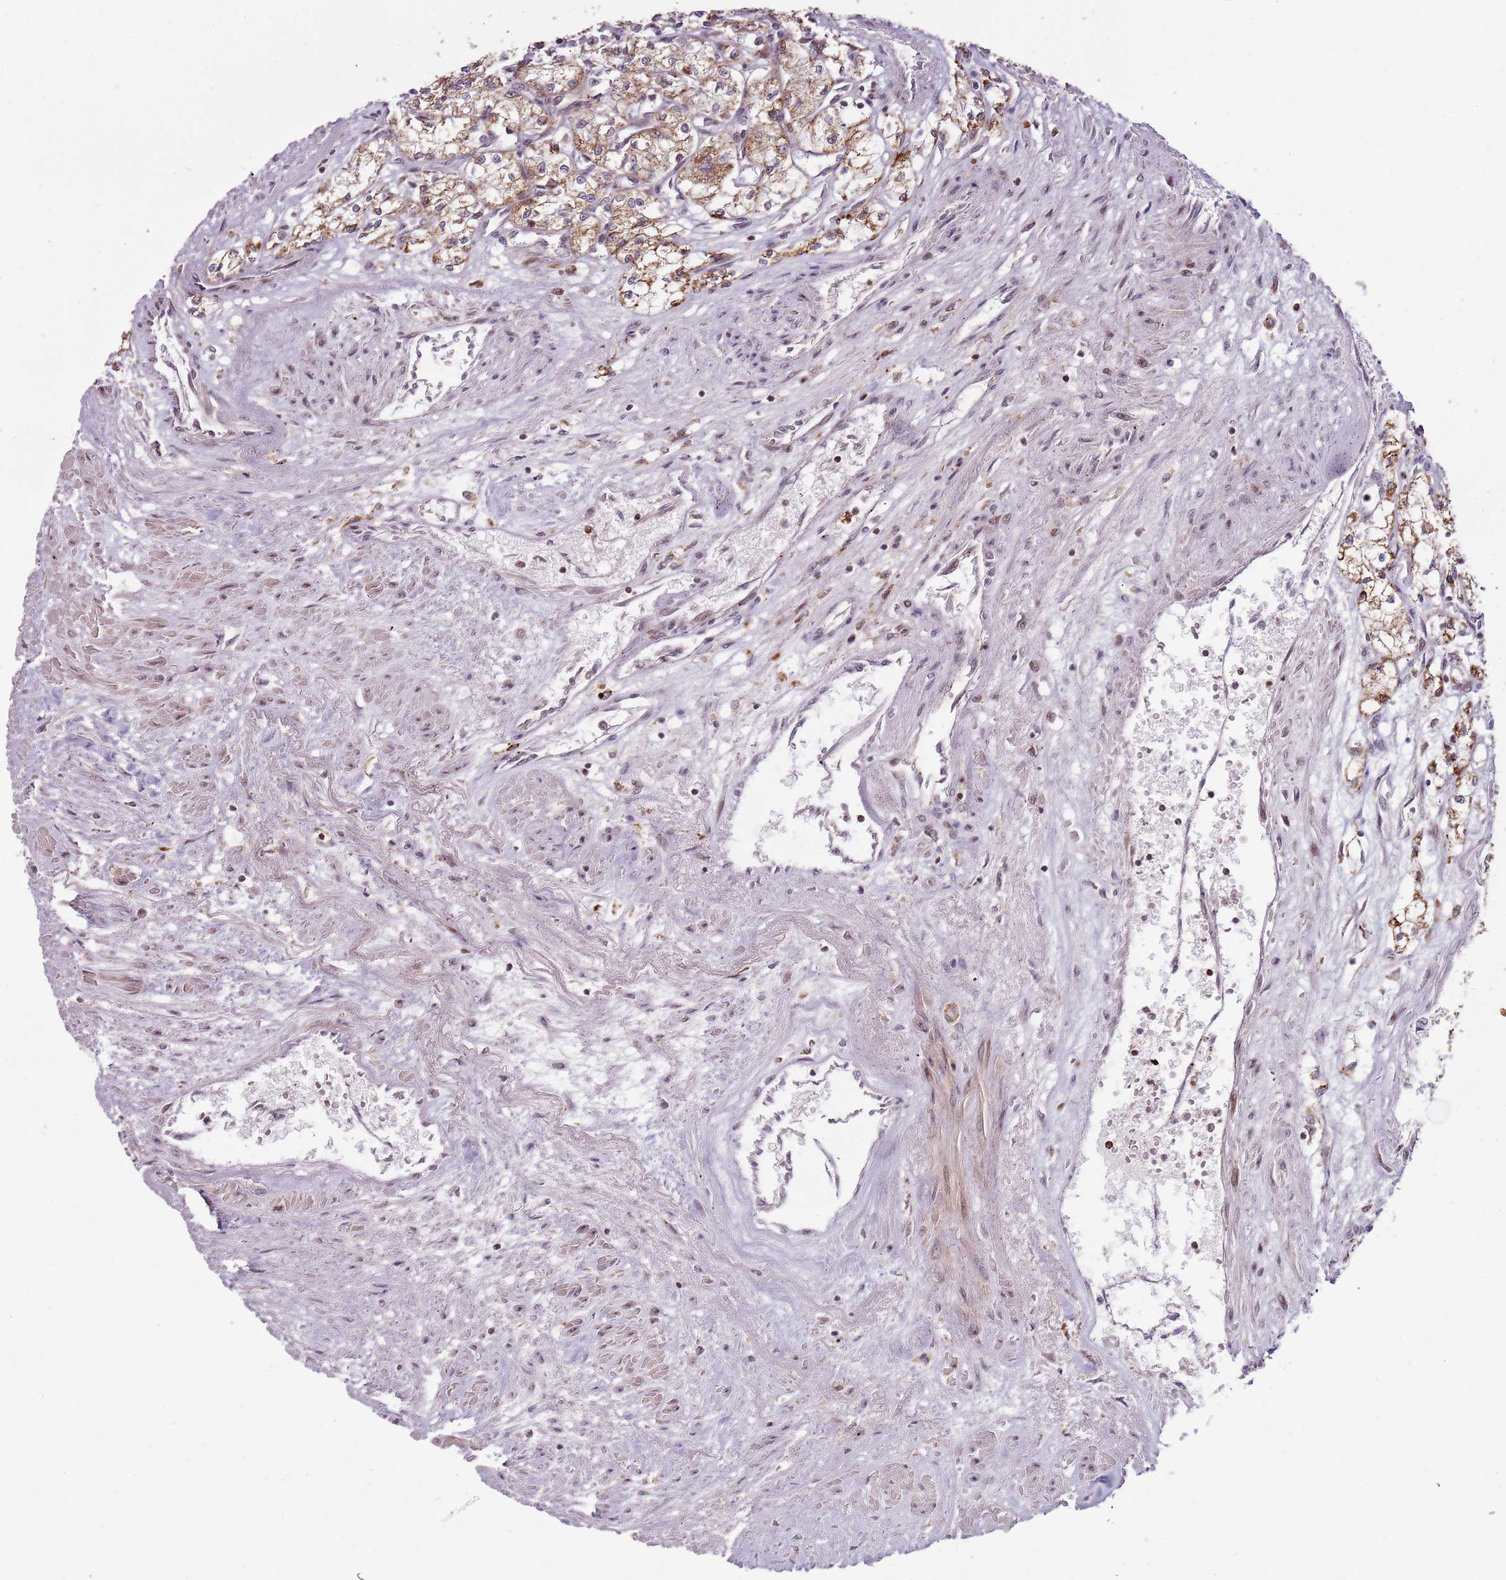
{"staining": {"intensity": "moderate", "quantity": ">75%", "location": "cytoplasmic/membranous"}, "tissue": "renal cancer", "cell_type": "Tumor cells", "image_type": "cancer", "snomed": [{"axis": "morphology", "description": "Adenocarcinoma, NOS"}, {"axis": "topography", "description": "Kidney"}], "caption": "Renal cancer stained for a protein exhibits moderate cytoplasmic/membranous positivity in tumor cells. (brown staining indicates protein expression, while blue staining denotes nuclei).", "gene": "ULK3", "patient": {"sex": "male", "age": 59}}